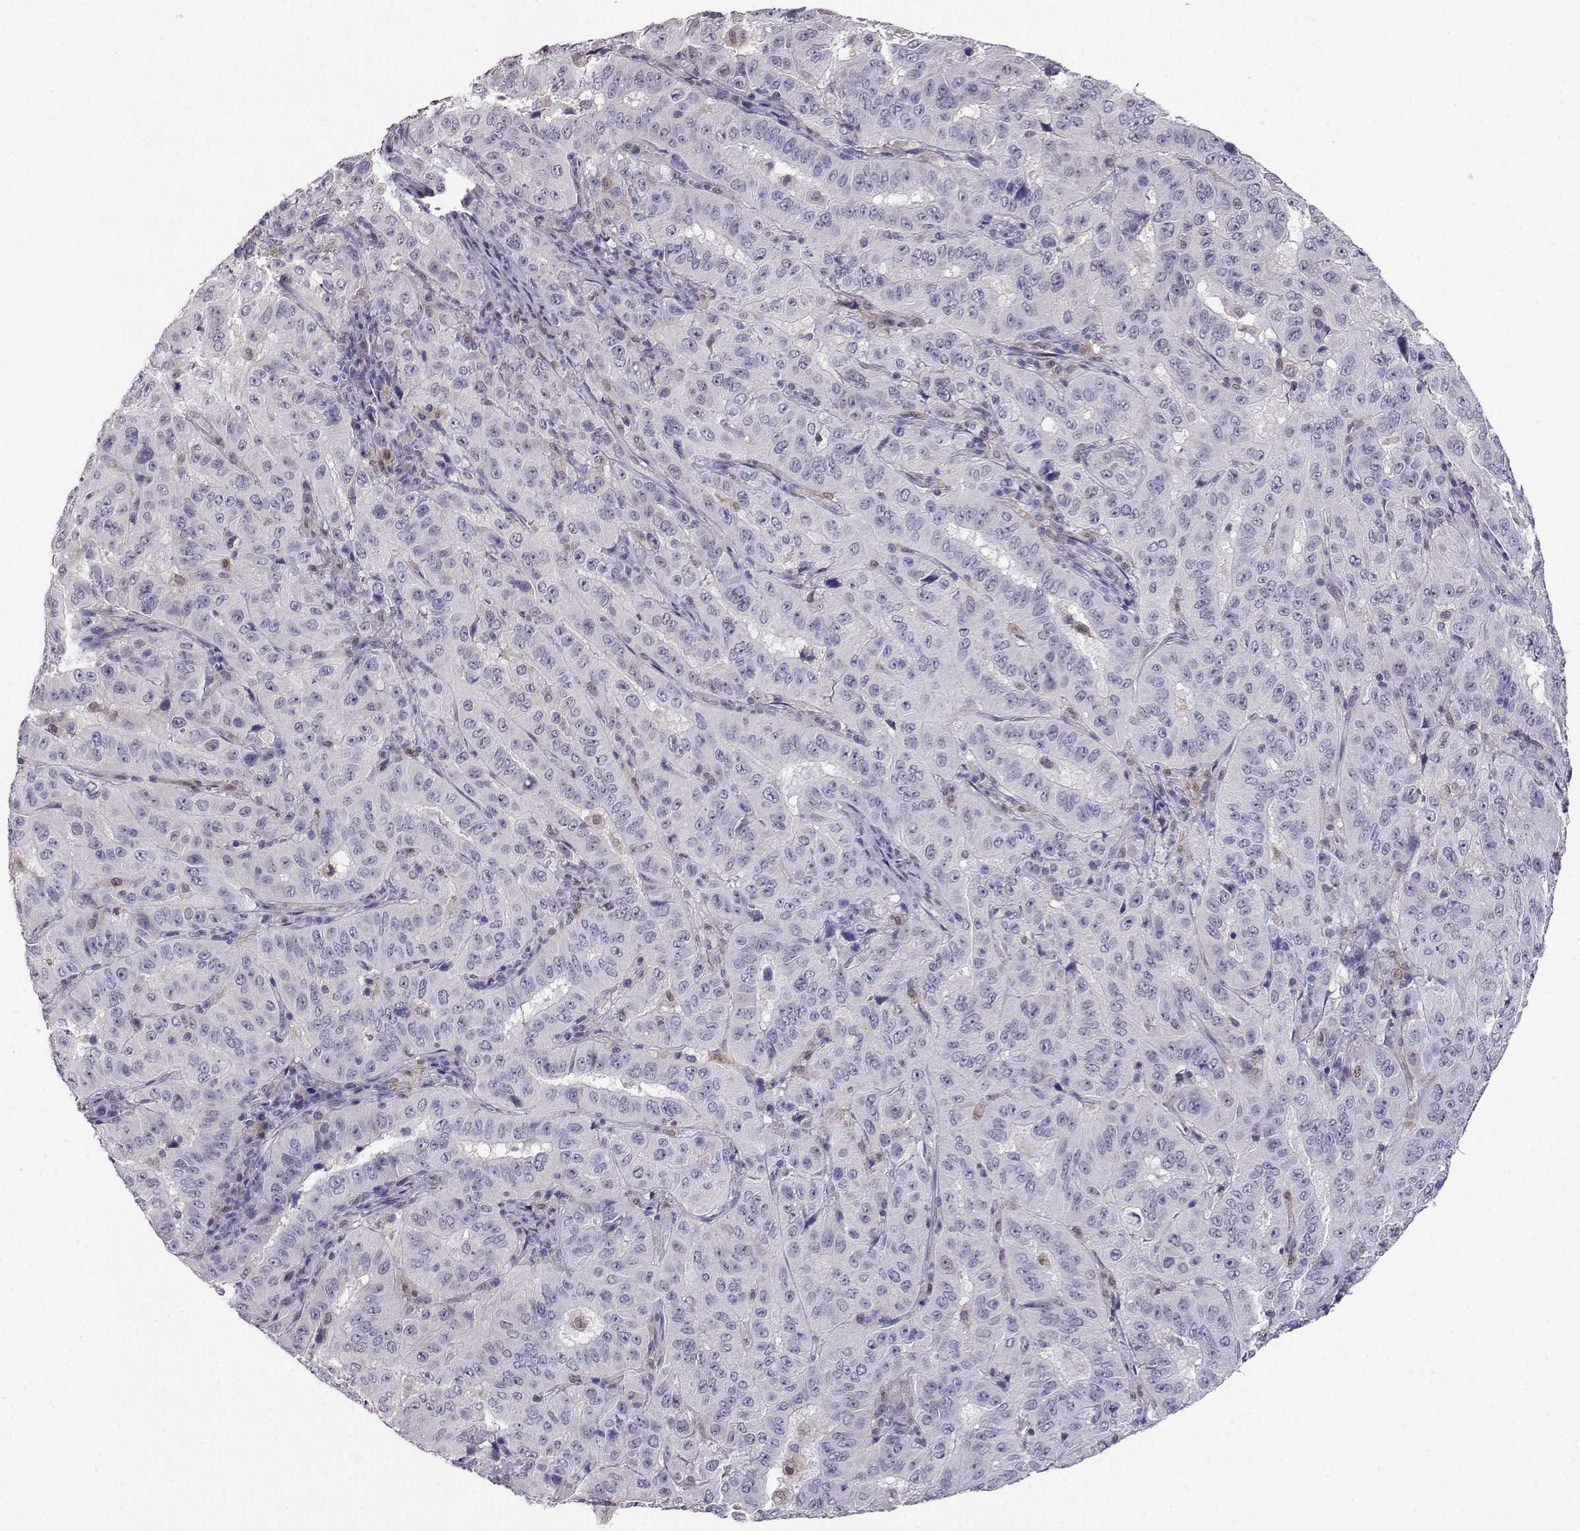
{"staining": {"intensity": "negative", "quantity": "none", "location": "none"}, "tissue": "pancreatic cancer", "cell_type": "Tumor cells", "image_type": "cancer", "snomed": [{"axis": "morphology", "description": "Adenocarcinoma, NOS"}, {"axis": "topography", "description": "Pancreas"}], "caption": "Adenocarcinoma (pancreatic) was stained to show a protein in brown. There is no significant expression in tumor cells. (DAB immunohistochemistry (IHC) with hematoxylin counter stain).", "gene": "AKR1B1", "patient": {"sex": "male", "age": 63}}